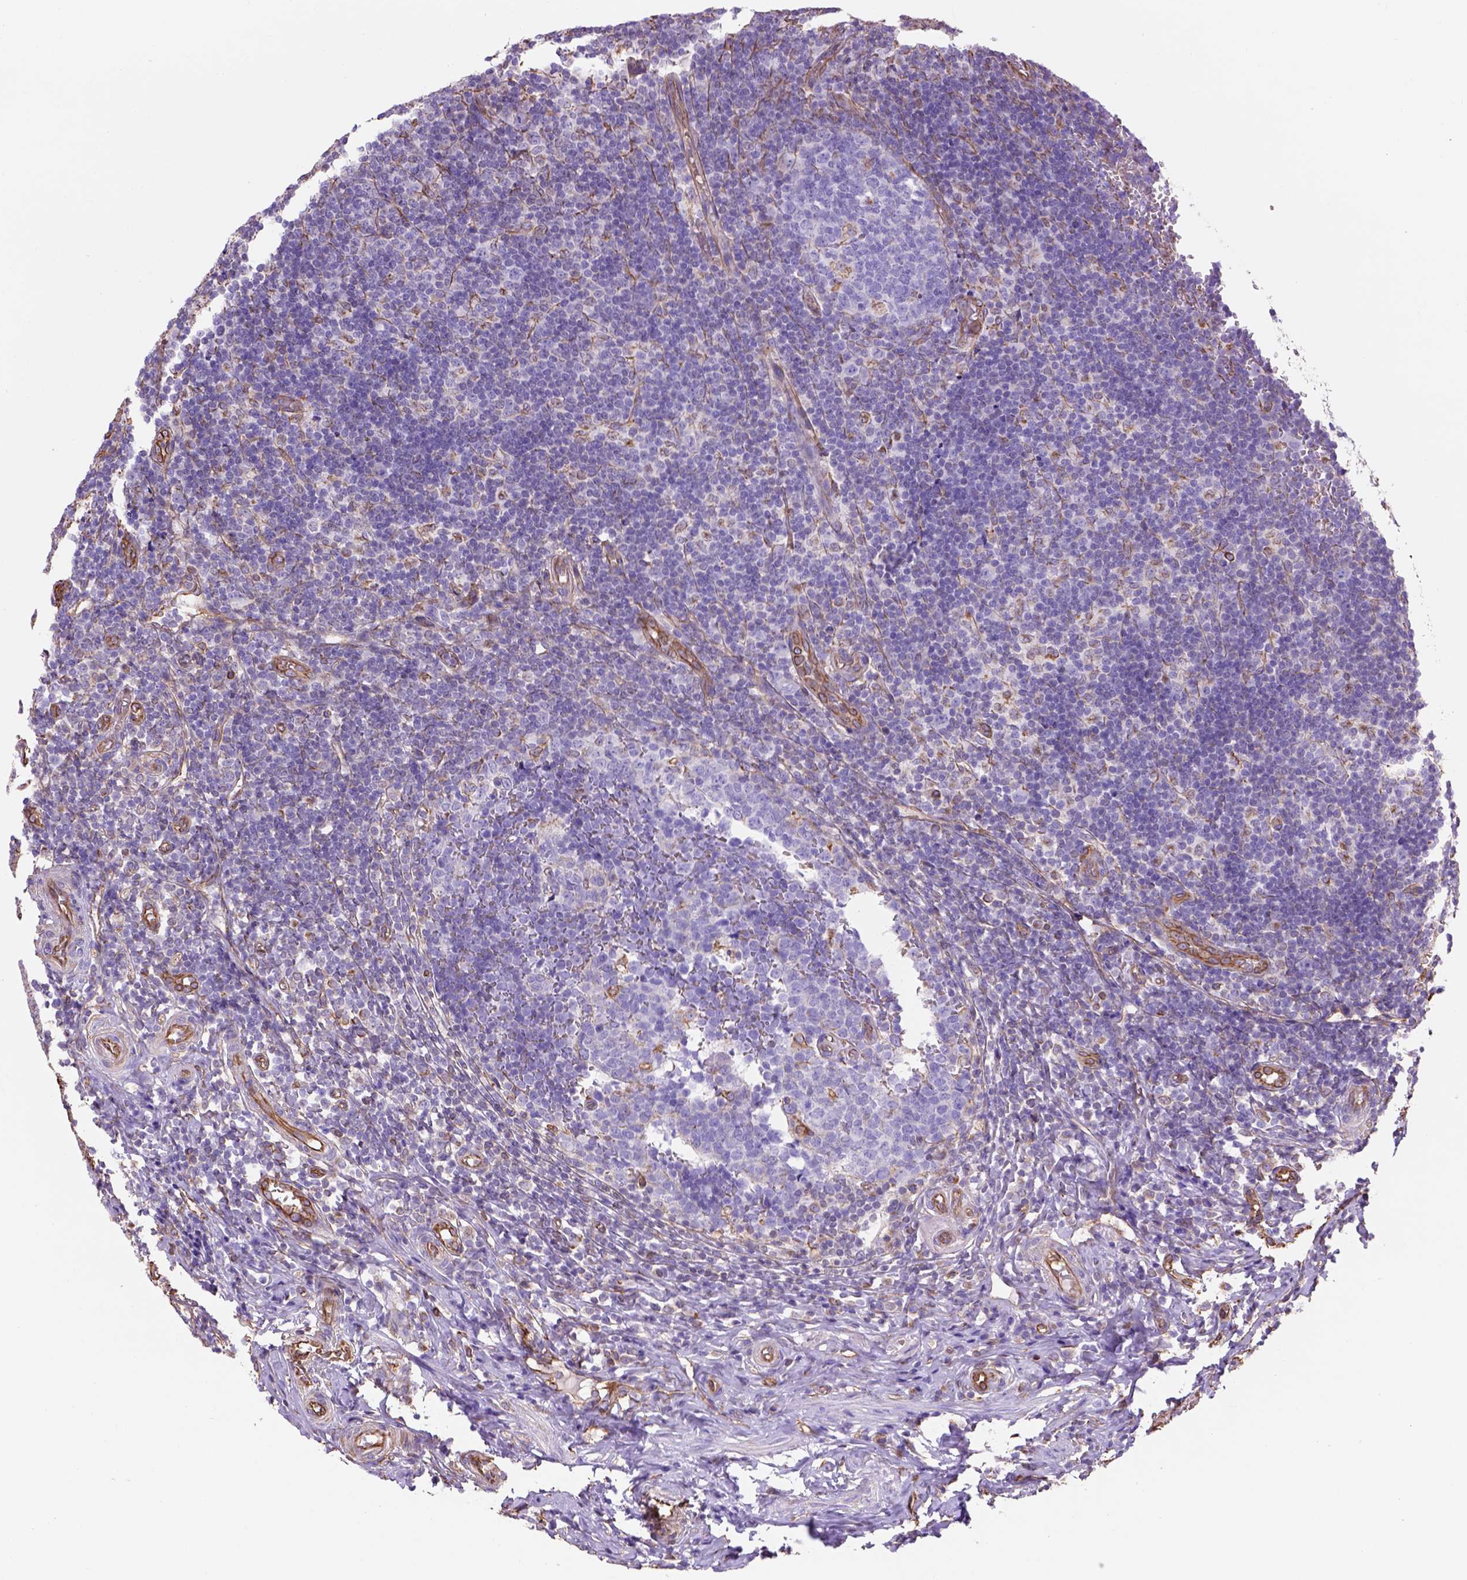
{"staining": {"intensity": "negative", "quantity": "none", "location": "none"}, "tissue": "appendix", "cell_type": "Glandular cells", "image_type": "normal", "snomed": [{"axis": "morphology", "description": "Normal tissue, NOS"}, {"axis": "topography", "description": "Appendix"}], "caption": "Immunohistochemistry (IHC) of benign human appendix demonstrates no staining in glandular cells.", "gene": "ZZZ3", "patient": {"sex": "male", "age": 18}}